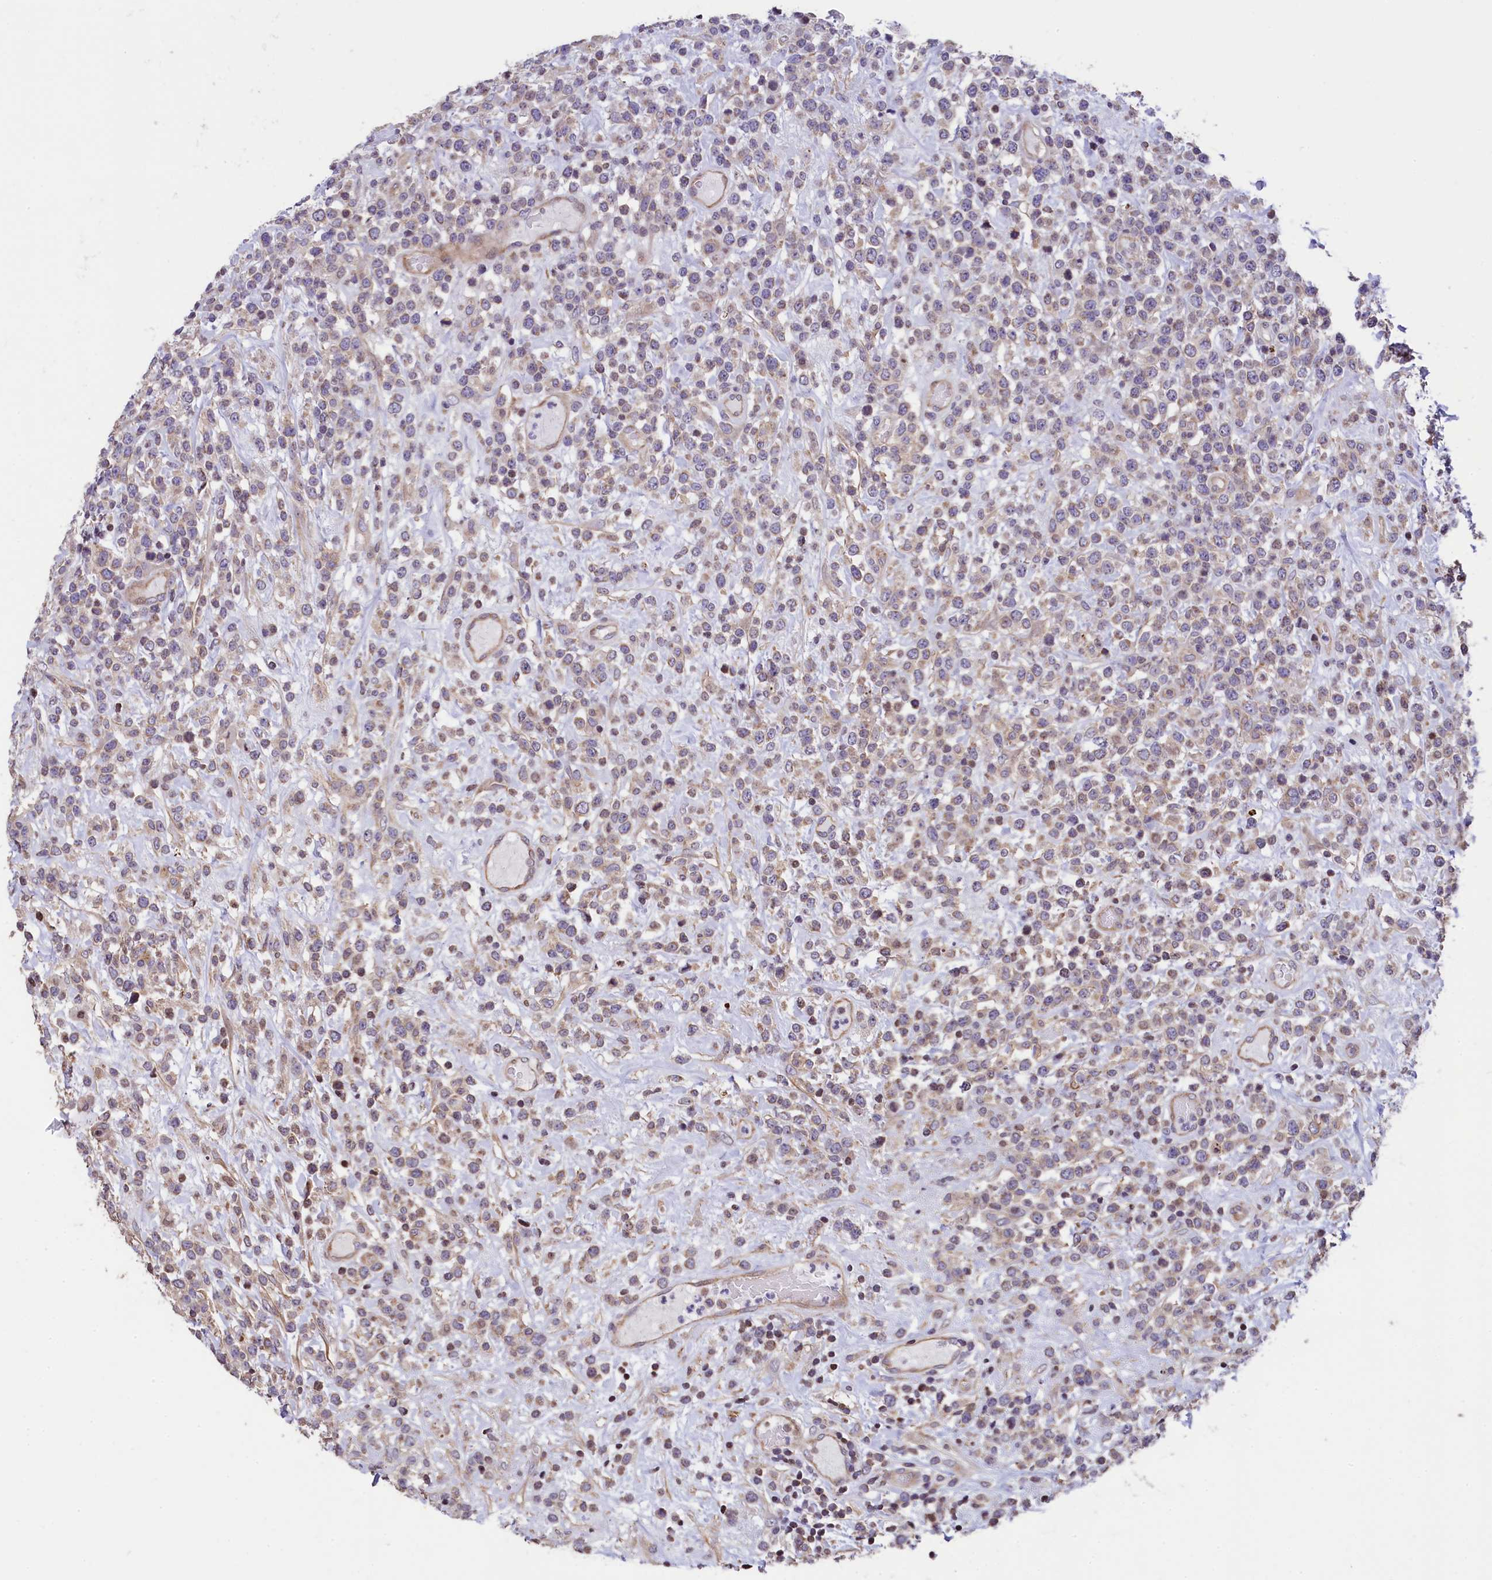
{"staining": {"intensity": "weak", "quantity": "25%-75%", "location": "cytoplasmic/membranous"}, "tissue": "lymphoma", "cell_type": "Tumor cells", "image_type": "cancer", "snomed": [{"axis": "morphology", "description": "Malignant lymphoma, non-Hodgkin's type, High grade"}, {"axis": "topography", "description": "Colon"}], "caption": "This histopathology image reveals IHC staining of human high-grade malignant lymphoma, non-Hodgkin's type, with low weak cytoplasmic/membranous staining in approximately 25%-75% of tumor cells.", "gene": "ZNF2", "patient": {"sex": "female", "age": 53}}